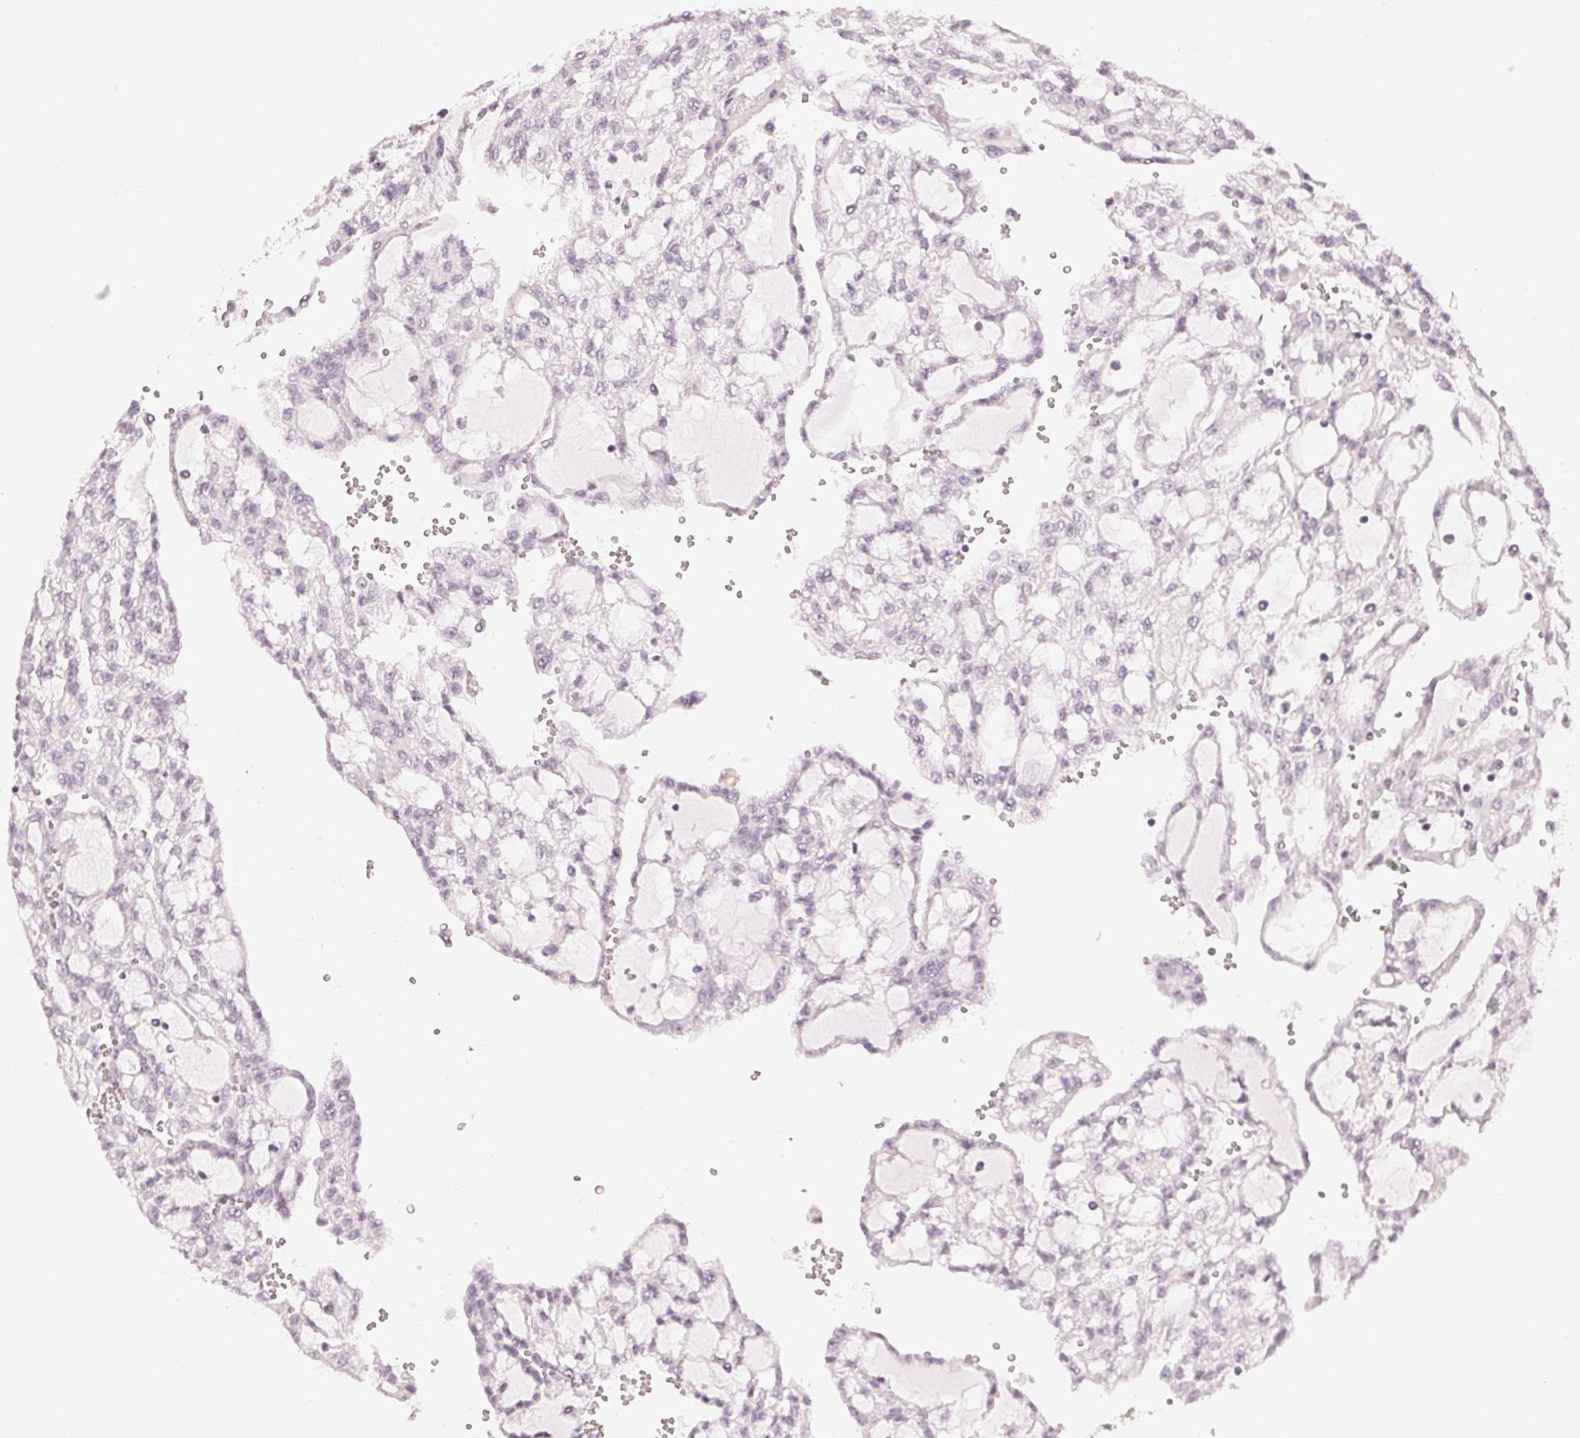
{"staining": {"intensity": "negative", "quantity": "none", "location": "none"}, "tissue": "renal cancer", "cell_type": "Tumor cells", "image_type": "cancer", "snomed": [{"axis": "morphology", "description": "Adenocarcinoma, NOS"}, {"axis": "topography", "description": "Kidney"}], "caption": "The image reveals no significant expression in tumor cells of renal cancer.", "gene": "APLP1", "patient": {"sex": "male", "age": 63}}